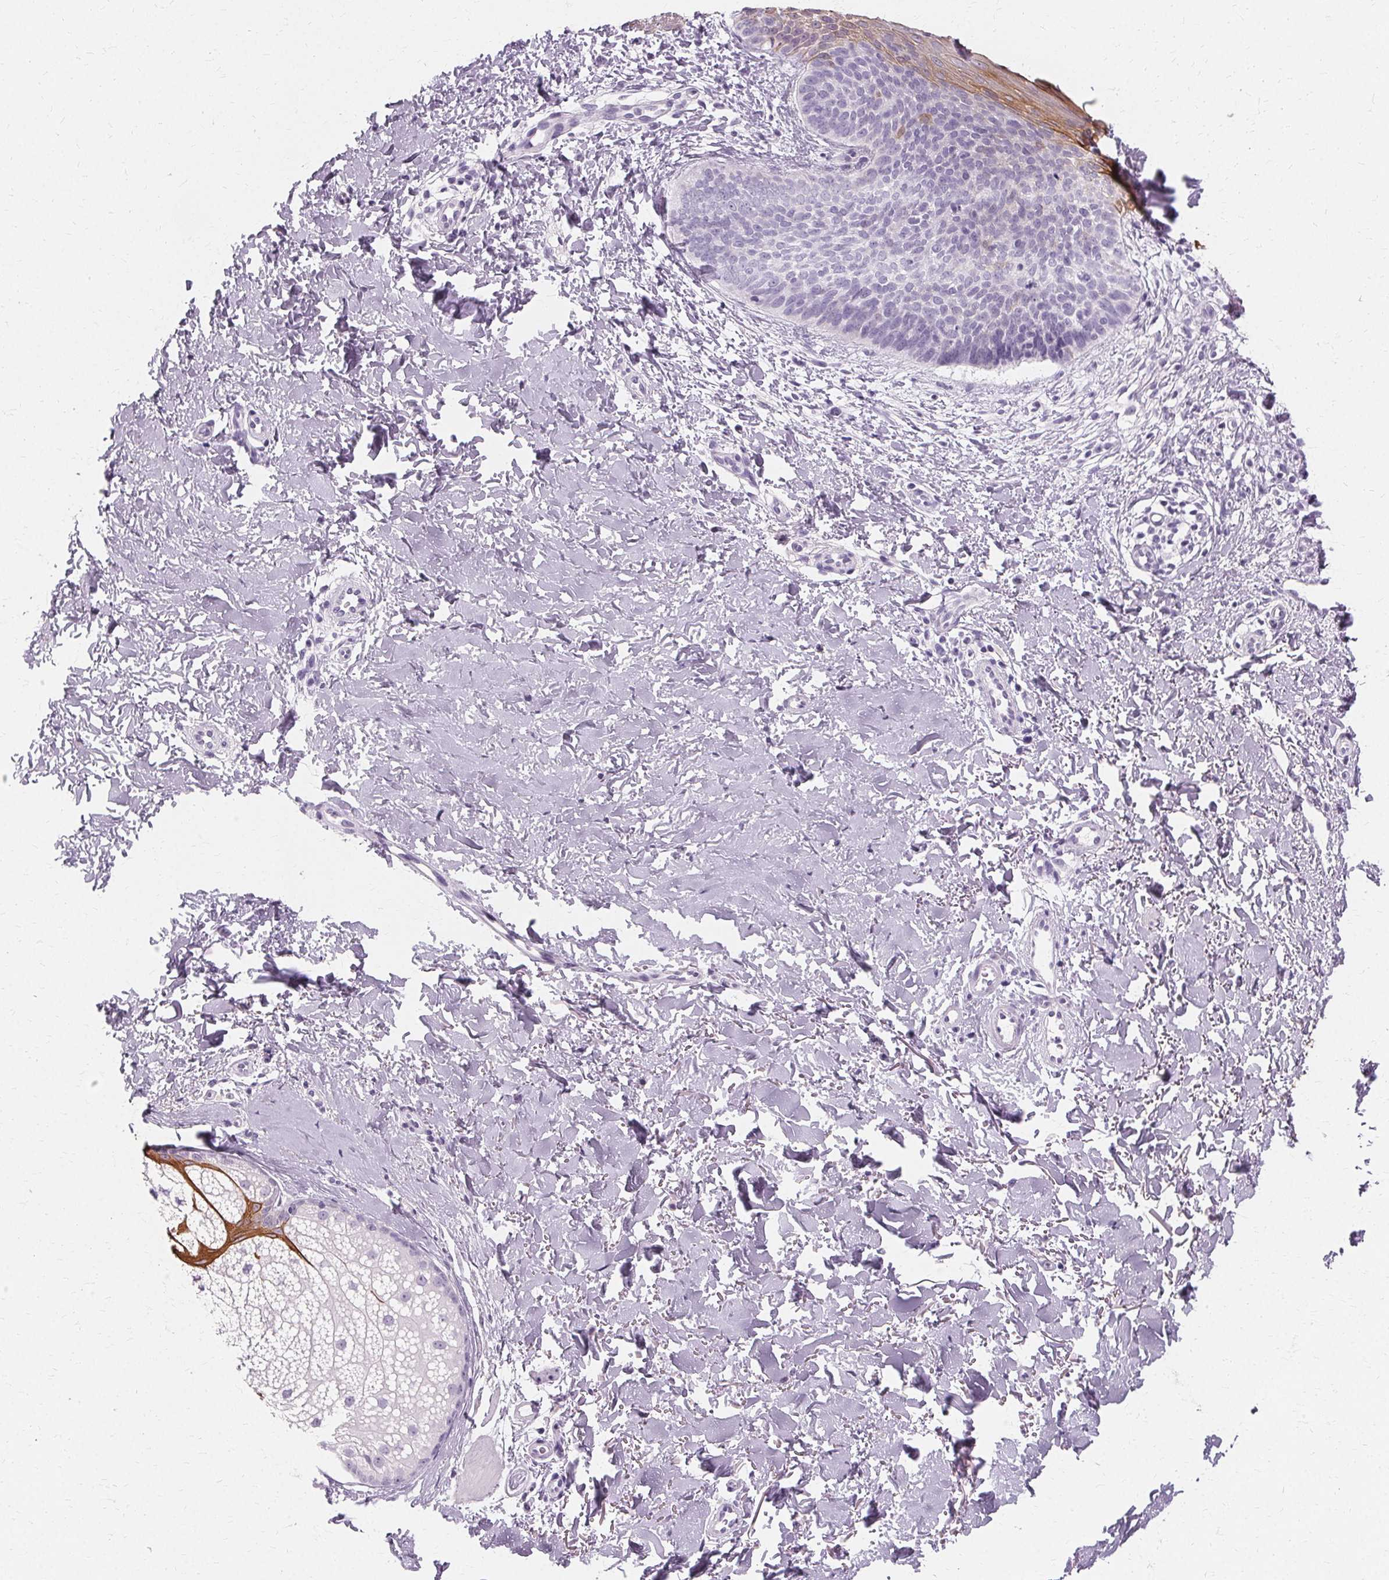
{"staining": {"intensity": "moderate", "quantity": "<25%", "location": "cytoplasmic/membranous"}, "tissue": "skin cancer", "cell_type": "Tumor cells", "image_type": "cancer", "snomed": [{"axis": "morphology", "description": "Basal cell carcinoma"}, {"axis": "topography", "description": "Skin"}], "caption": "Brown immunohistochemical staining in skin cancer exhibits moderate cytoplasmic/membranous staining in about <25% of tumor cells. The protein is shown in brown color, while the nuclei are stained blue.", "gene": "KRT6C", "patient": {"sex": "male", "age": 57}}